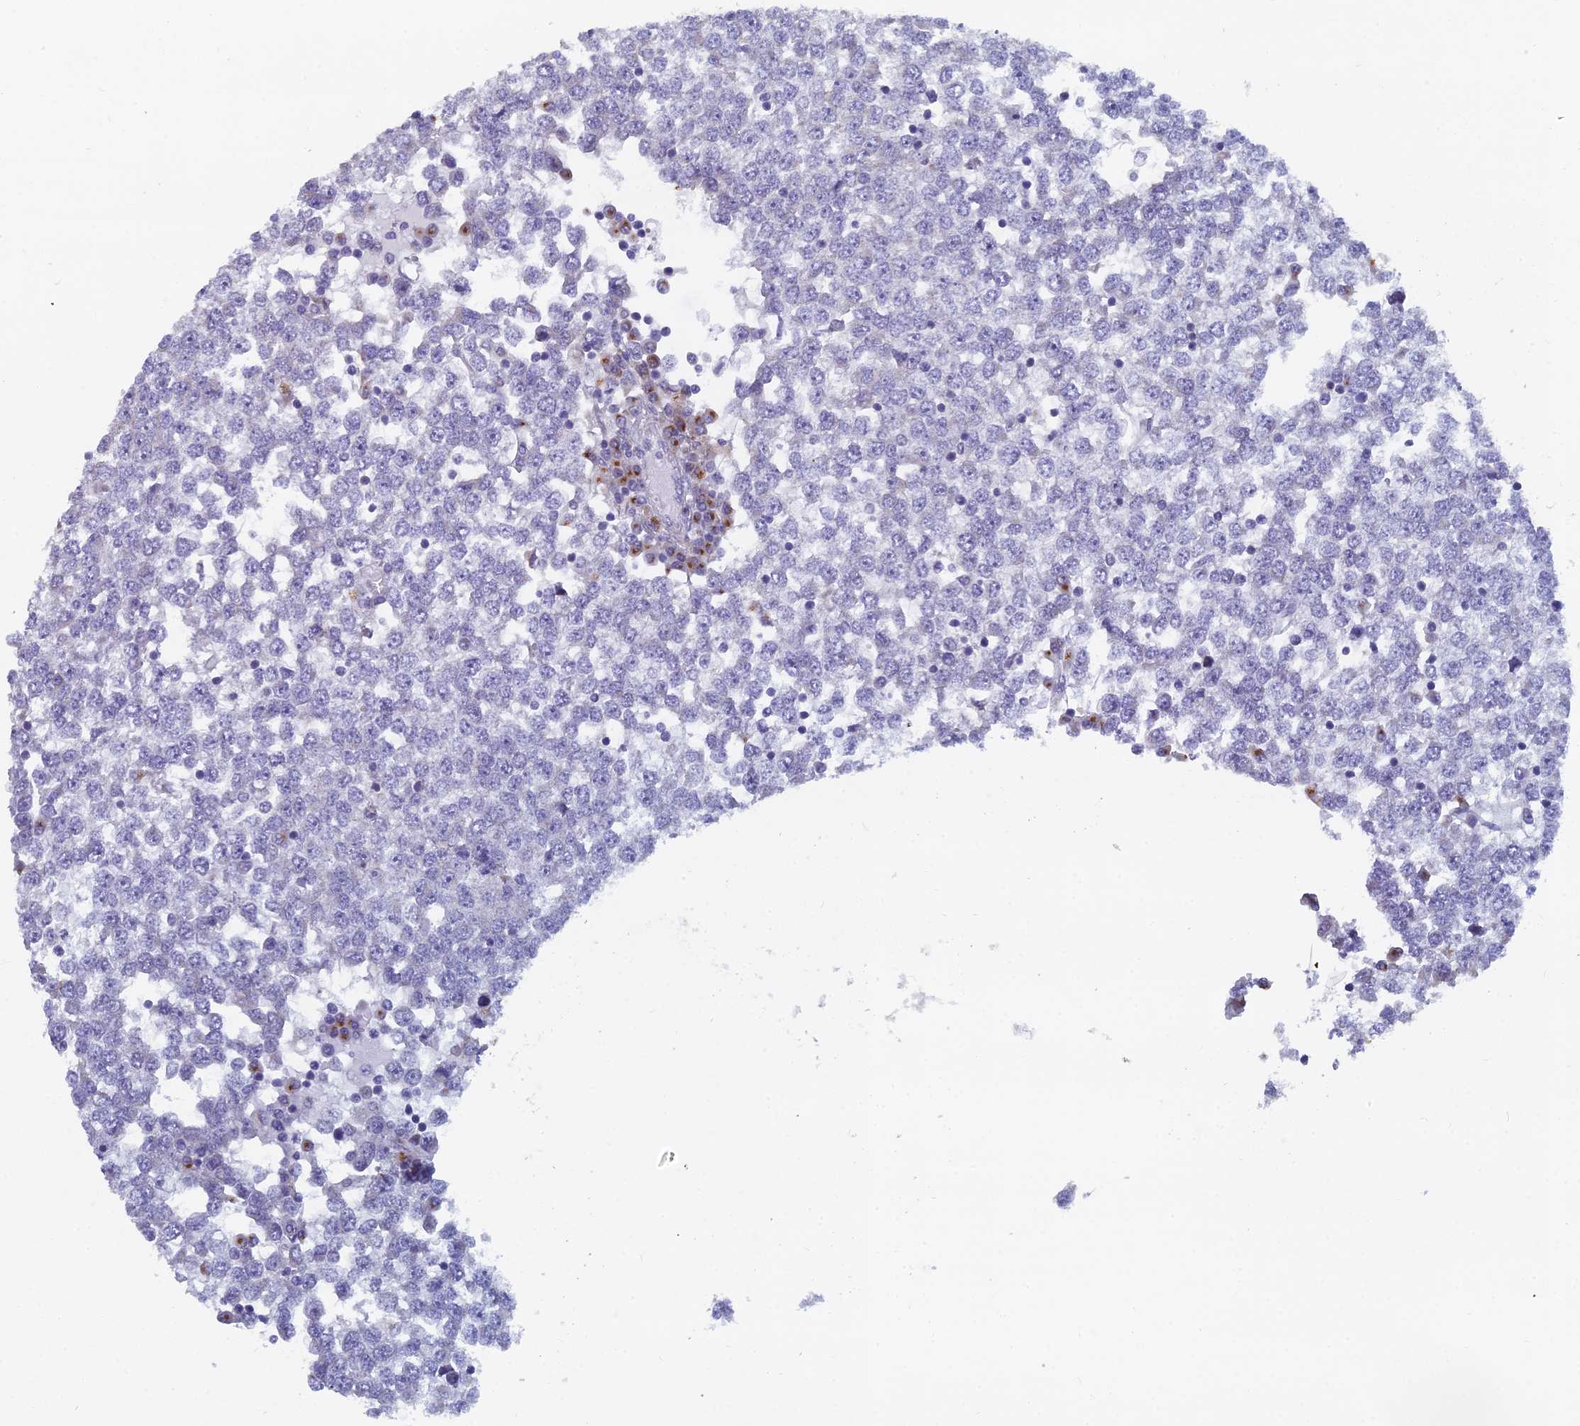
{"staining": {"intensity": "negative", "quantity": "none", "location": "none"}, "tissue": "testis cancer", "cell_type": "Tumor cells", "image_type": "cancer", "snomed": [{"axis": "morphology", "description": "Seminoma, NOS"}, {"axis": "topography", "description": "Testis"}], "caption": "This is an IHC micrograph of testis seminoma. There is no expression in tumor cells.", "gene": "B9D2", "patient": {"sex": "male", "age": 65}}